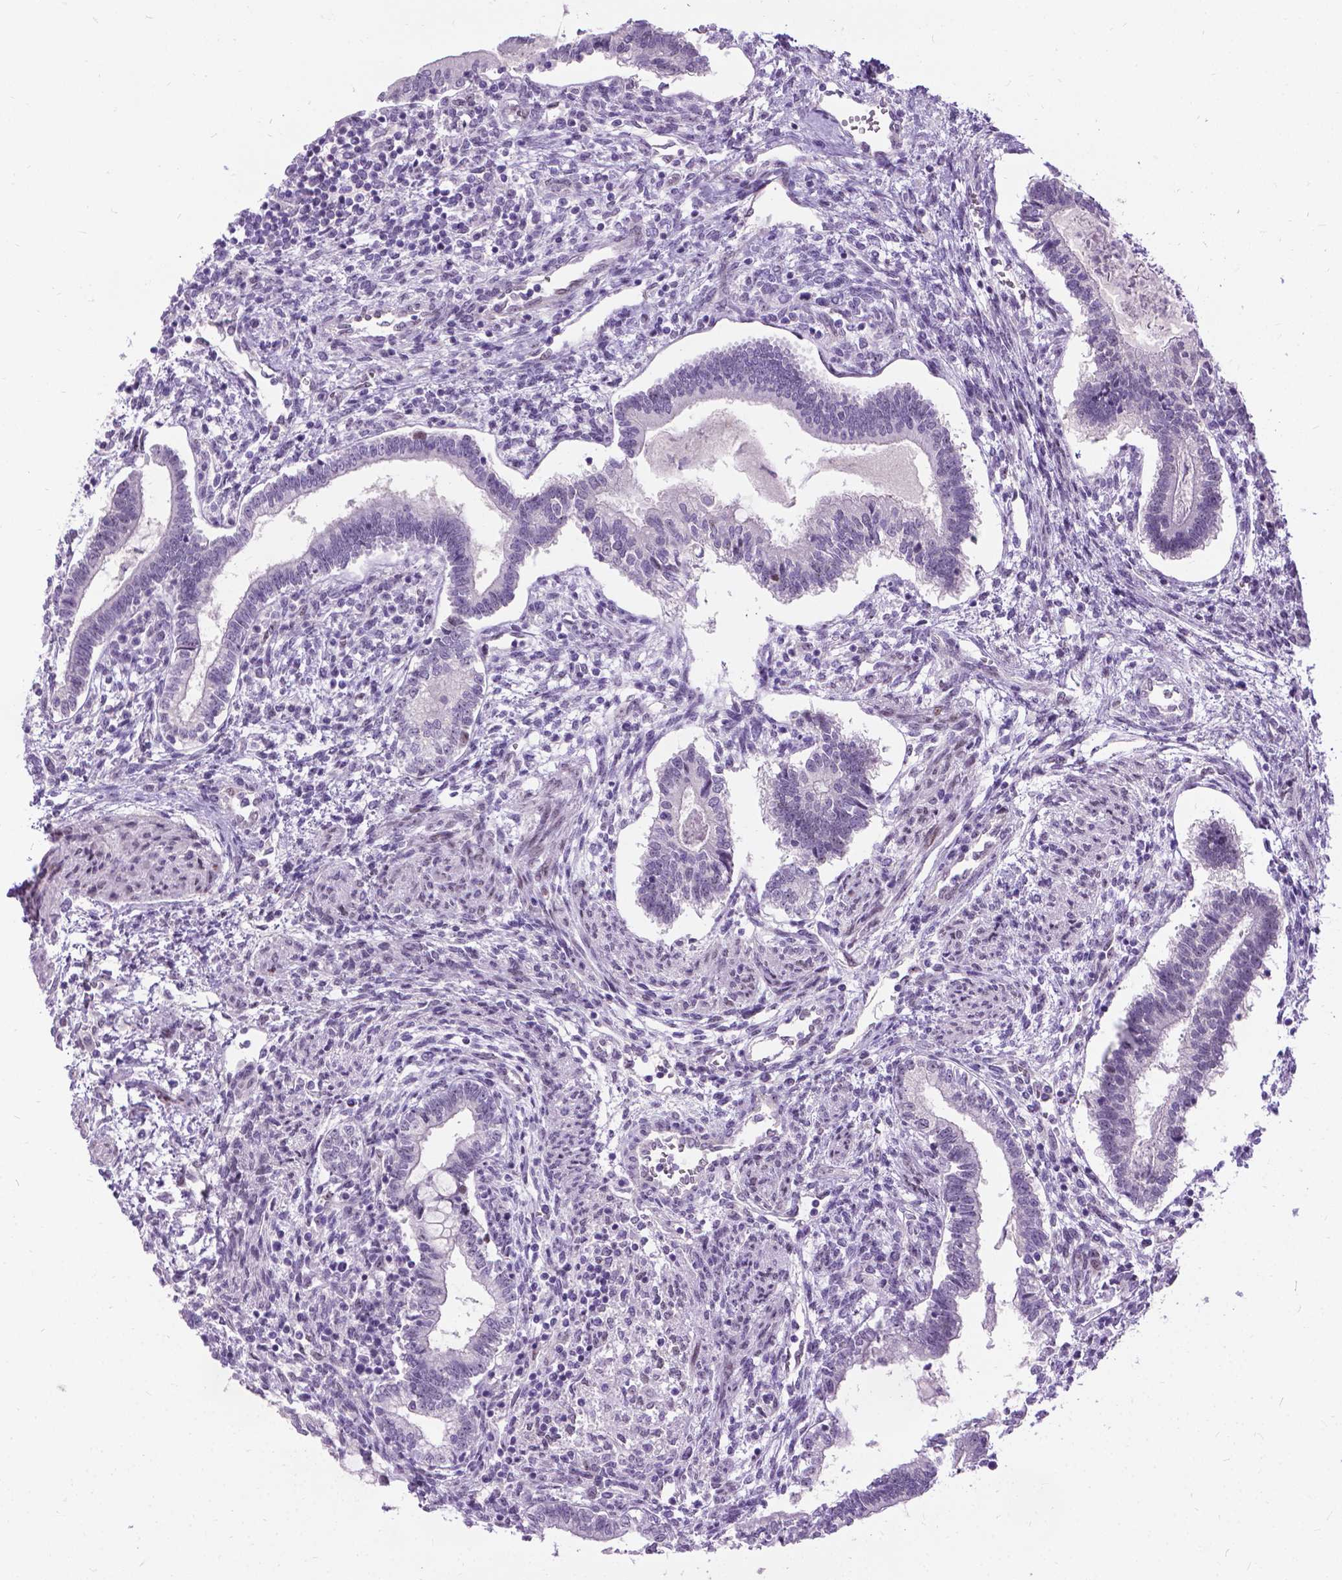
{"staining": {"intensity": "negative", "quantity": "none", "location": "none"}, "tissue": "testis cancer", "cell_type": "Tumor cells", "image_type": "cancer", "snomed": [{"axis": "morphology", "description": "Carcinoma, Embryonal, NOS"}, {"axis": "topography", "description": "Testis"}], "caption": "The micrograph reveals no staining of tumor cells in testis cancer (embryonal carcinoma).", "gene": "PROB1", "patient": {"sex": "male", "age": 37}}